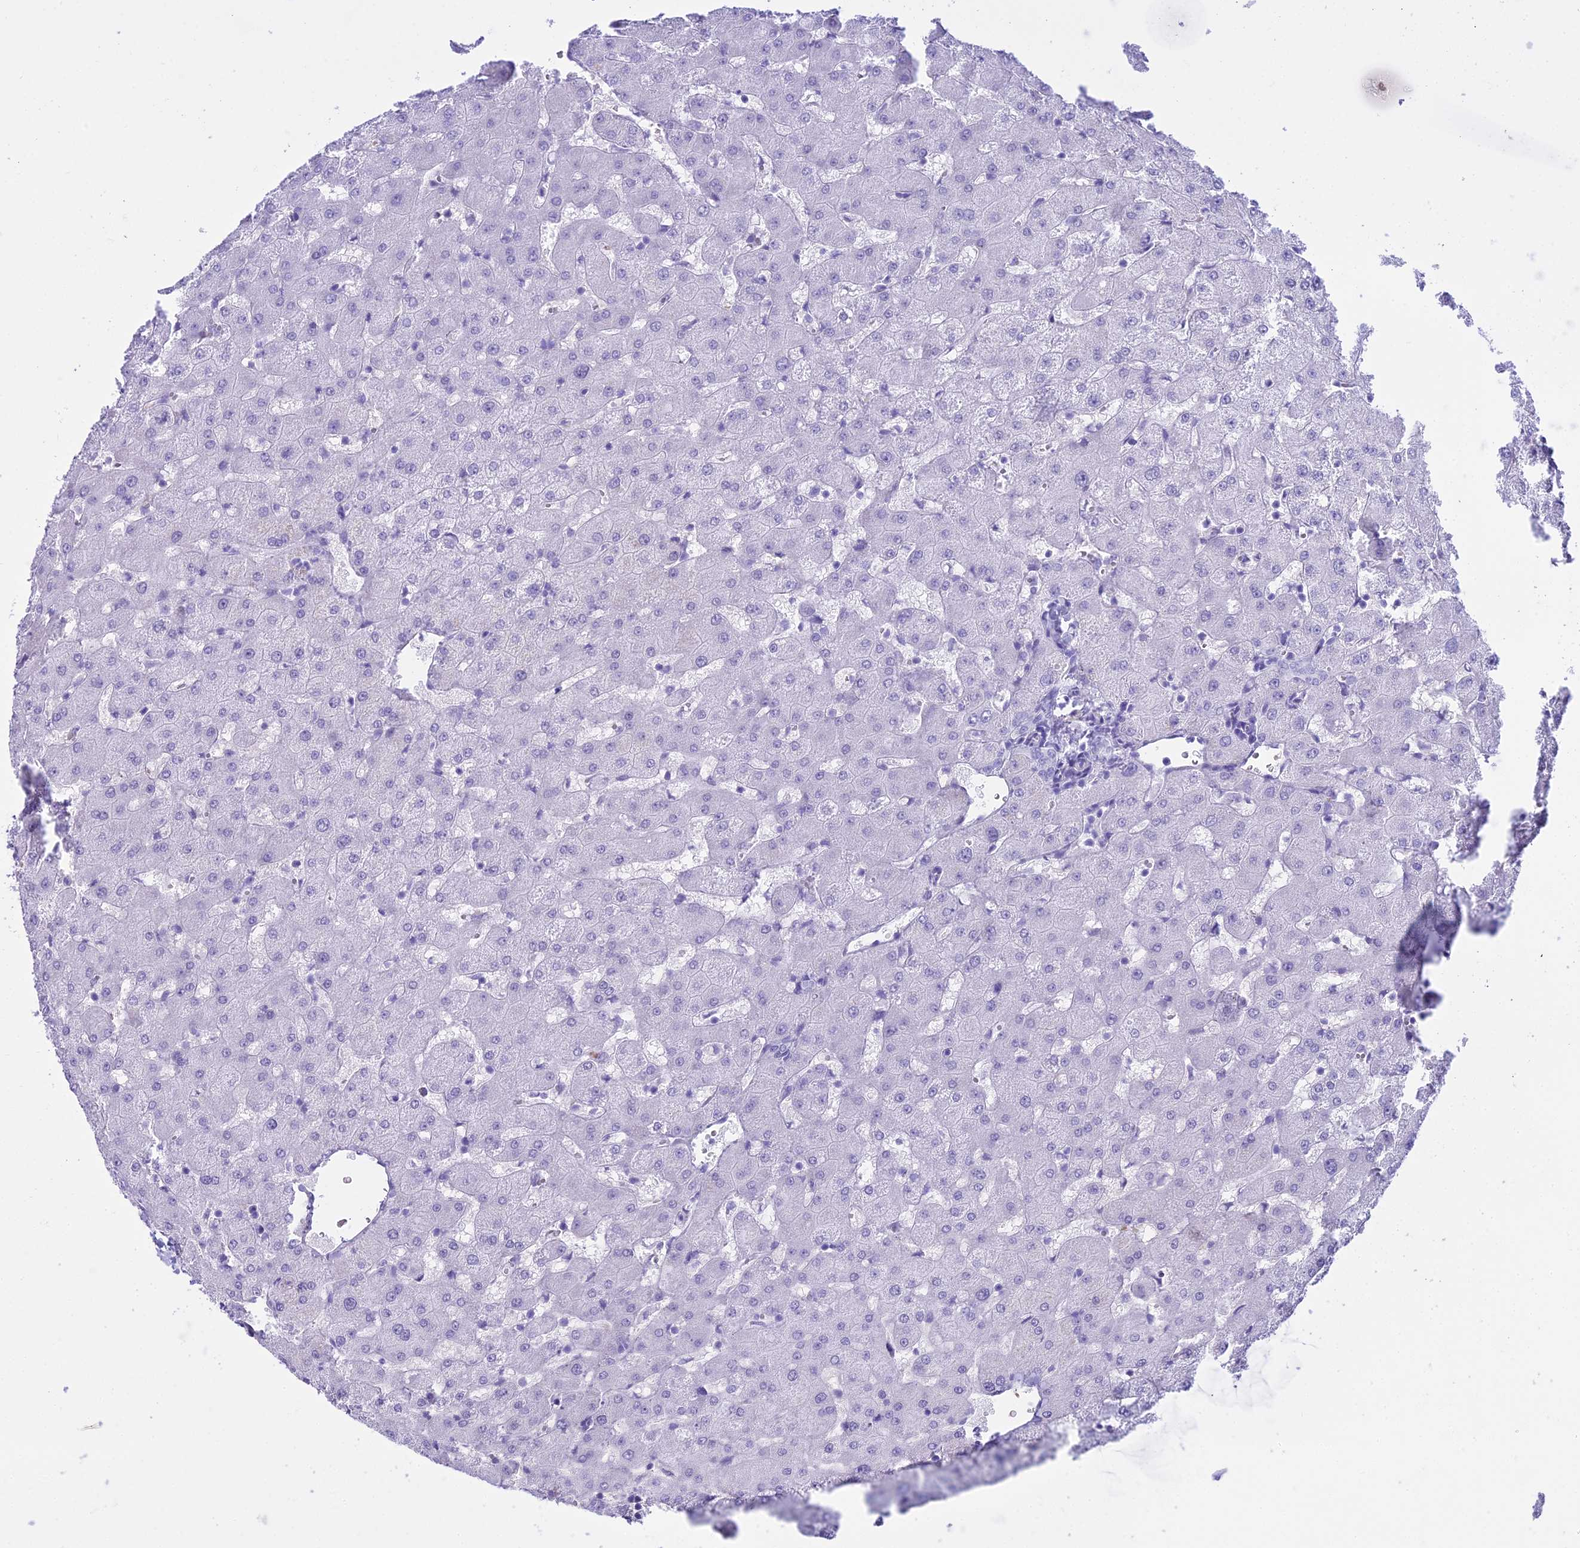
{"staining": {"intensity": "negative", "quantity": "none", "location": "none"}, "tissue": "liver", "cell_type": "Cholangiocytes", "image_type": "normal", "snomed": [{"axis": "morphology", "description": "Normal tissue, NOS"}, {"axis": "topography", "description": "Liver"}], "caption": "DAB immunohistochemical staining of normal human liver reveals no significant staining in cholangiocytes.", "gene": "RNPS1", "patient": {"sex": "female", "age": 63}}